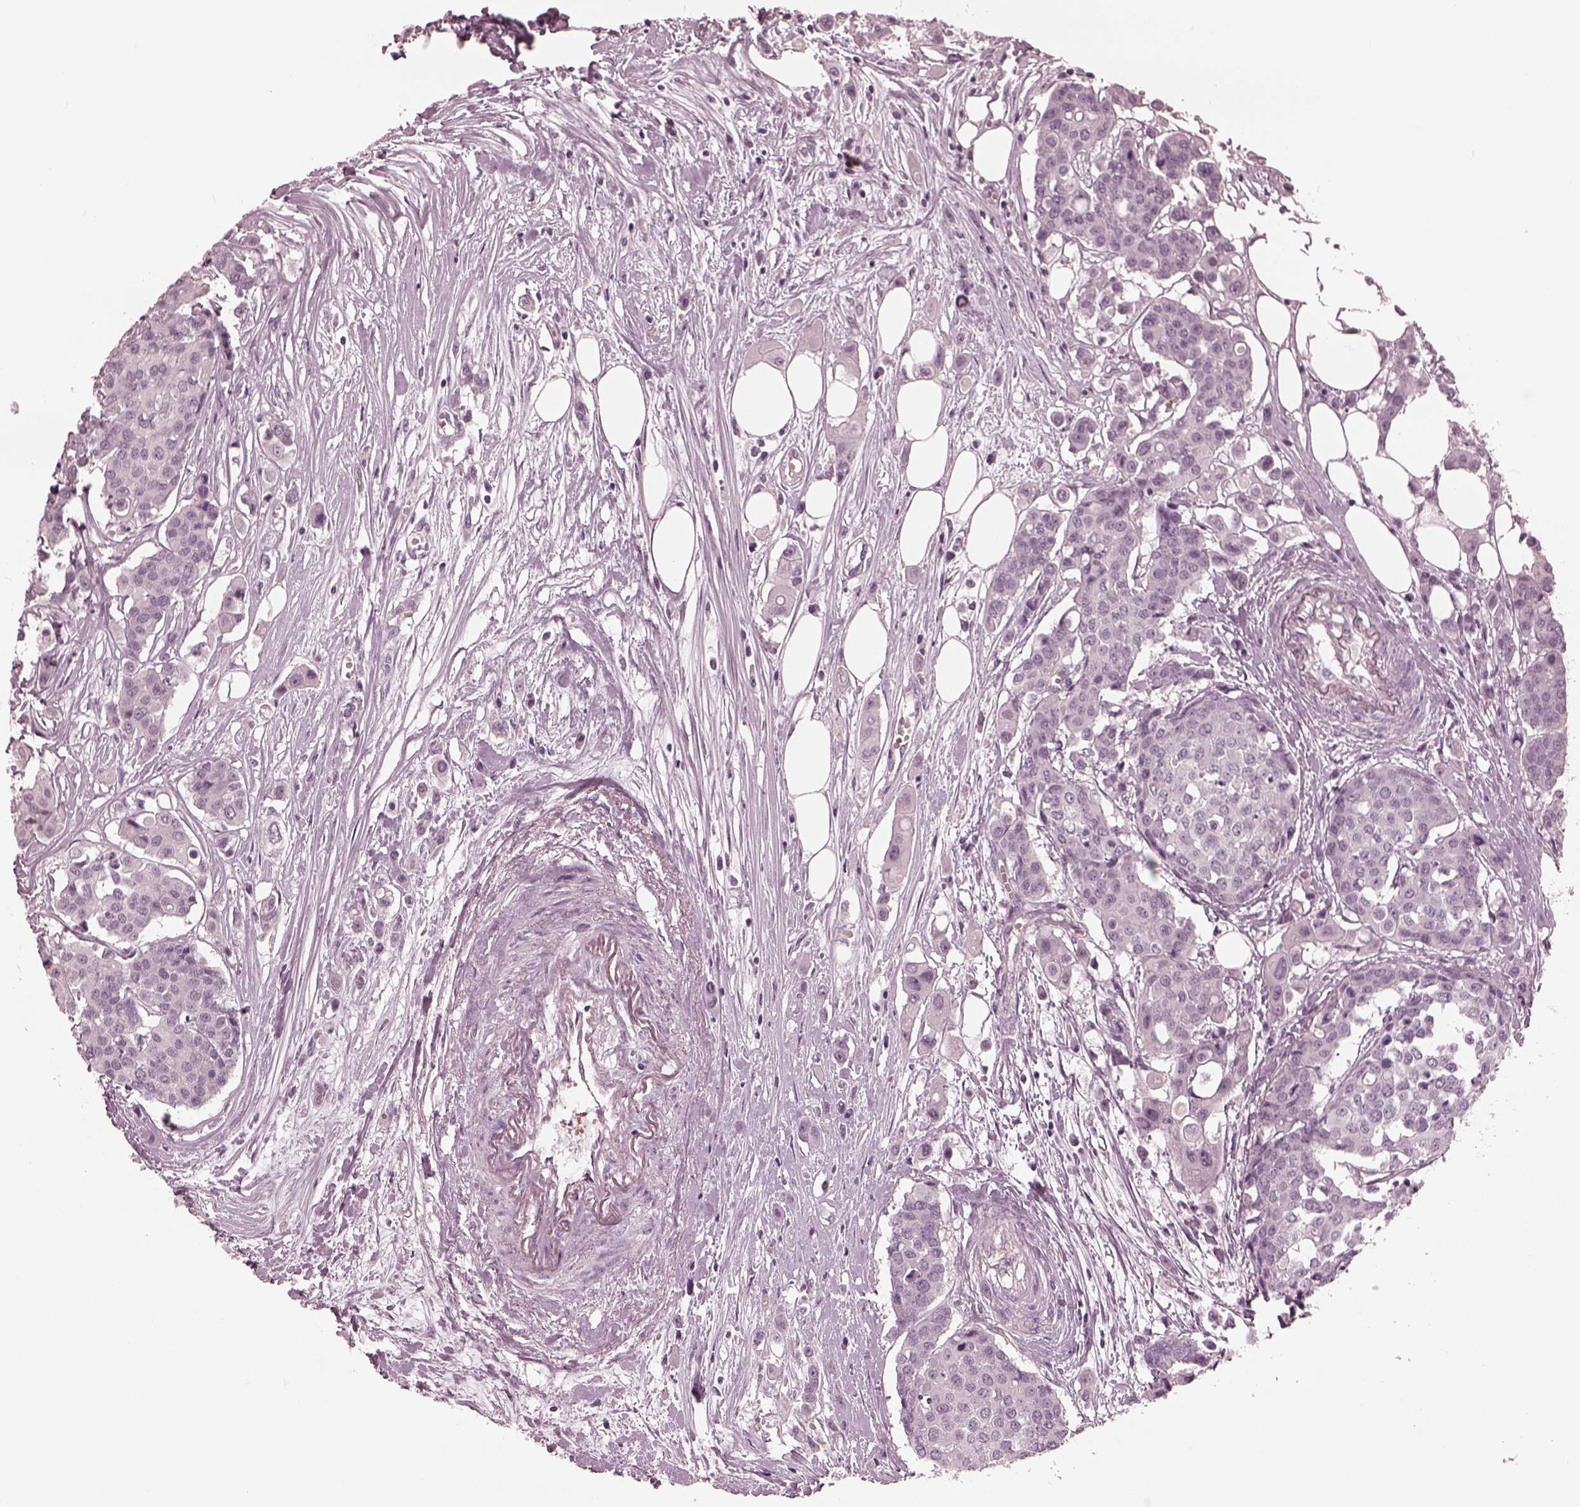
{"staining": {"intensity": "negative", "quantity": "none", "location": "none"}, "tissue": "carcinoid", "cell_type": "Tumor cells", "image_type": "cancer", "snomed": [{"axis": "morphology", "description": "Carcinoid, malignant, NOS"}, {"axis": "topography", "description": "Colon"}], "caption": "The photomicrograph displays no staining of tumor cells in carcinoid. (Brightfield microscopy of DAB (3,3'-diaminobenzidine) immunohistochemistry at high magnification).", "gene": "EIF4E1B", "patient": {"sex": "male", "age": 81}}